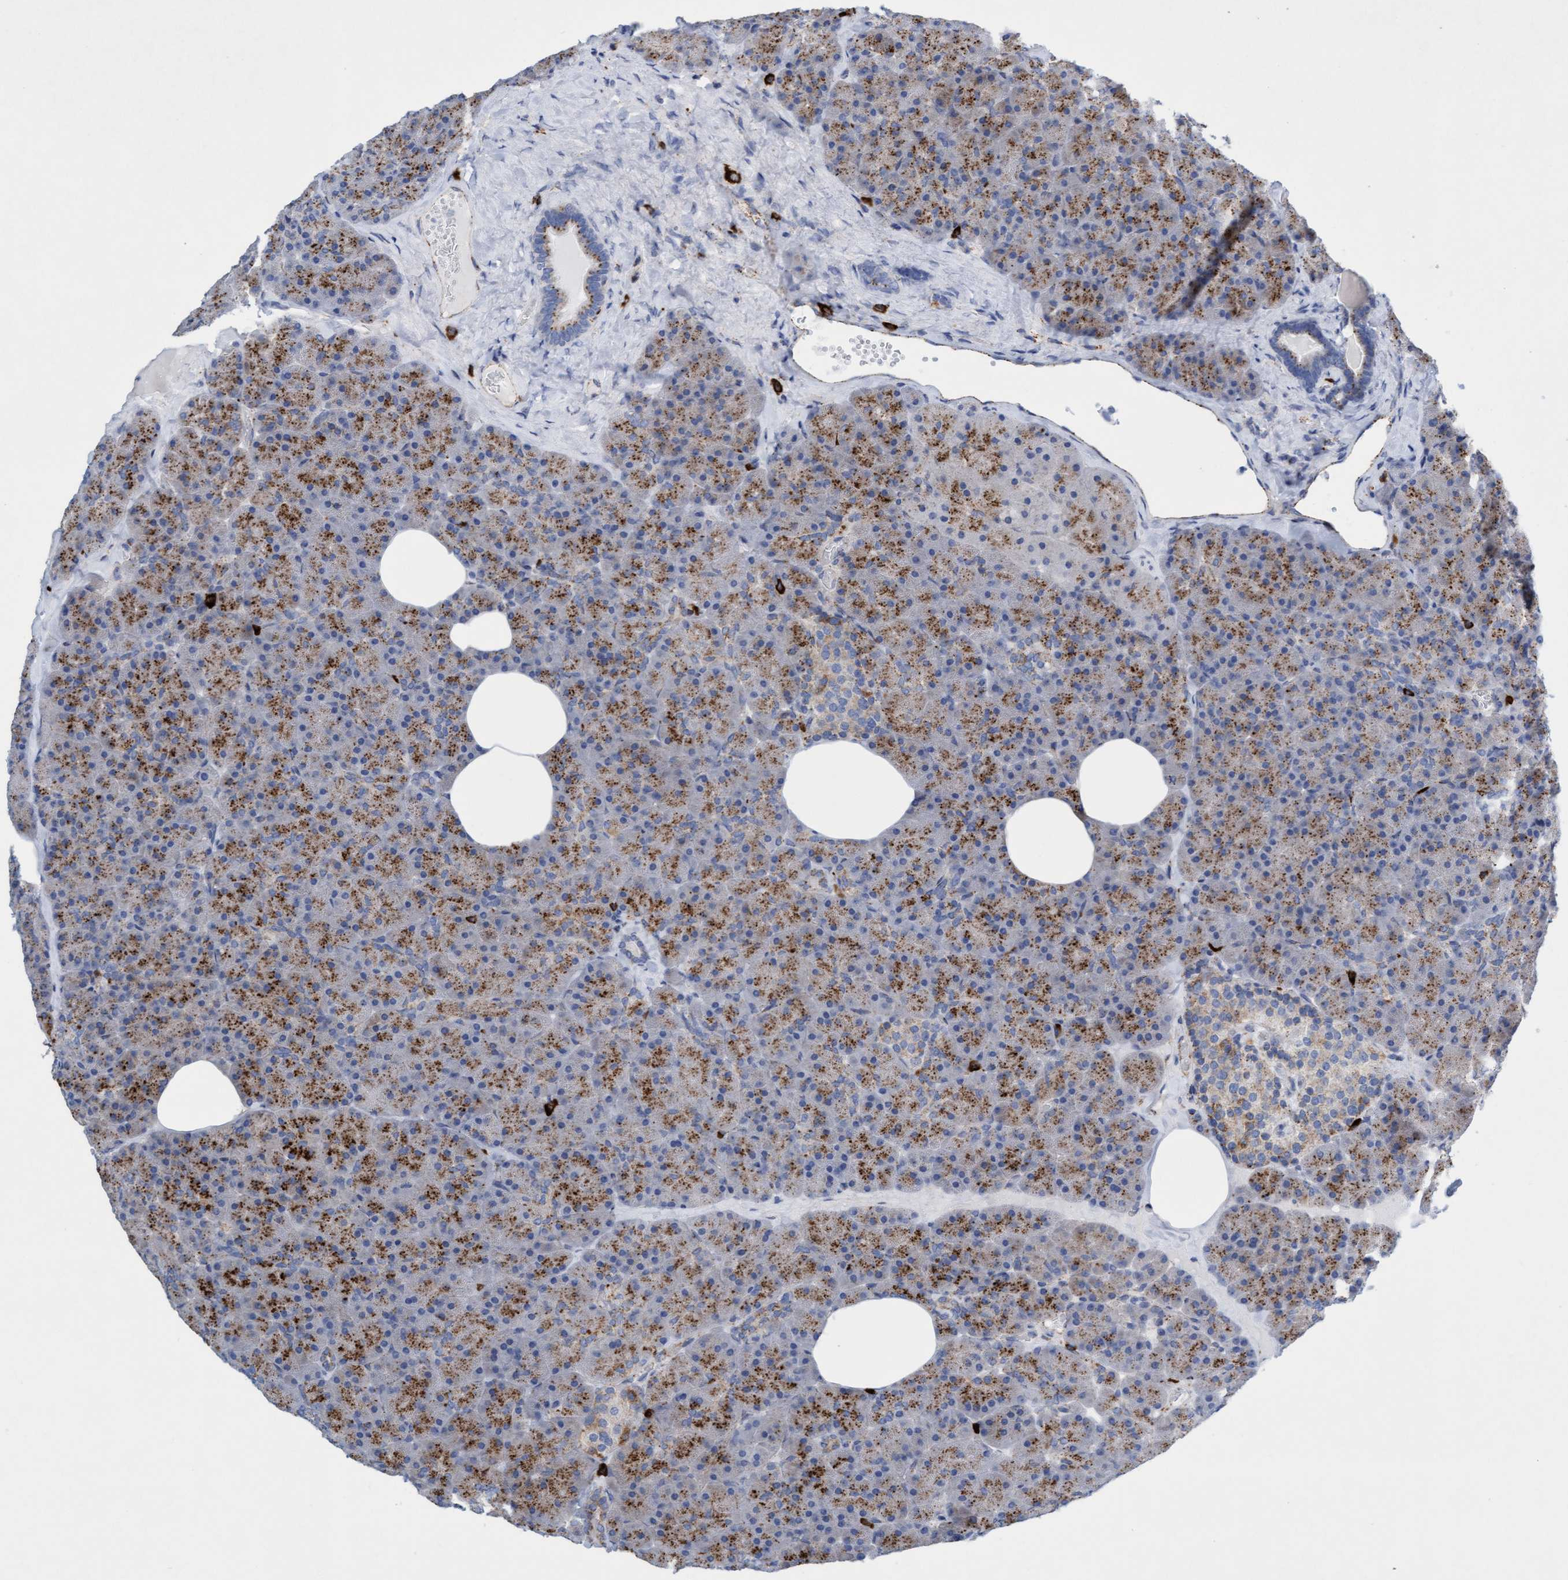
{"staining": {"intensity": "moderate", "quantity": ">75%", "location": "cytoplasmic/membranous"}, "tissue": "pancreas", "cell_type": "Exocrine glandular cells", "image_type": "normal", "snomed": [{"axis": "morphology", "description": "Normal tissue, NOS"}, {"axis": "morphology", "description": "Carcinoid, malignant, NOS"}, {"axis": "topography", "description": "Pancreas"}], "caption": "Immunohistochemical staining of normal human pancreas shows medium levels of moderate cytoplasmic/membranous positivity in approximately >75% of exocrine glandular cells. (DAB IHC, brown staining for protein, blue staining for nuclei).", "gene": "SGSH", "patient": {"sex": "female", "age": 35}}